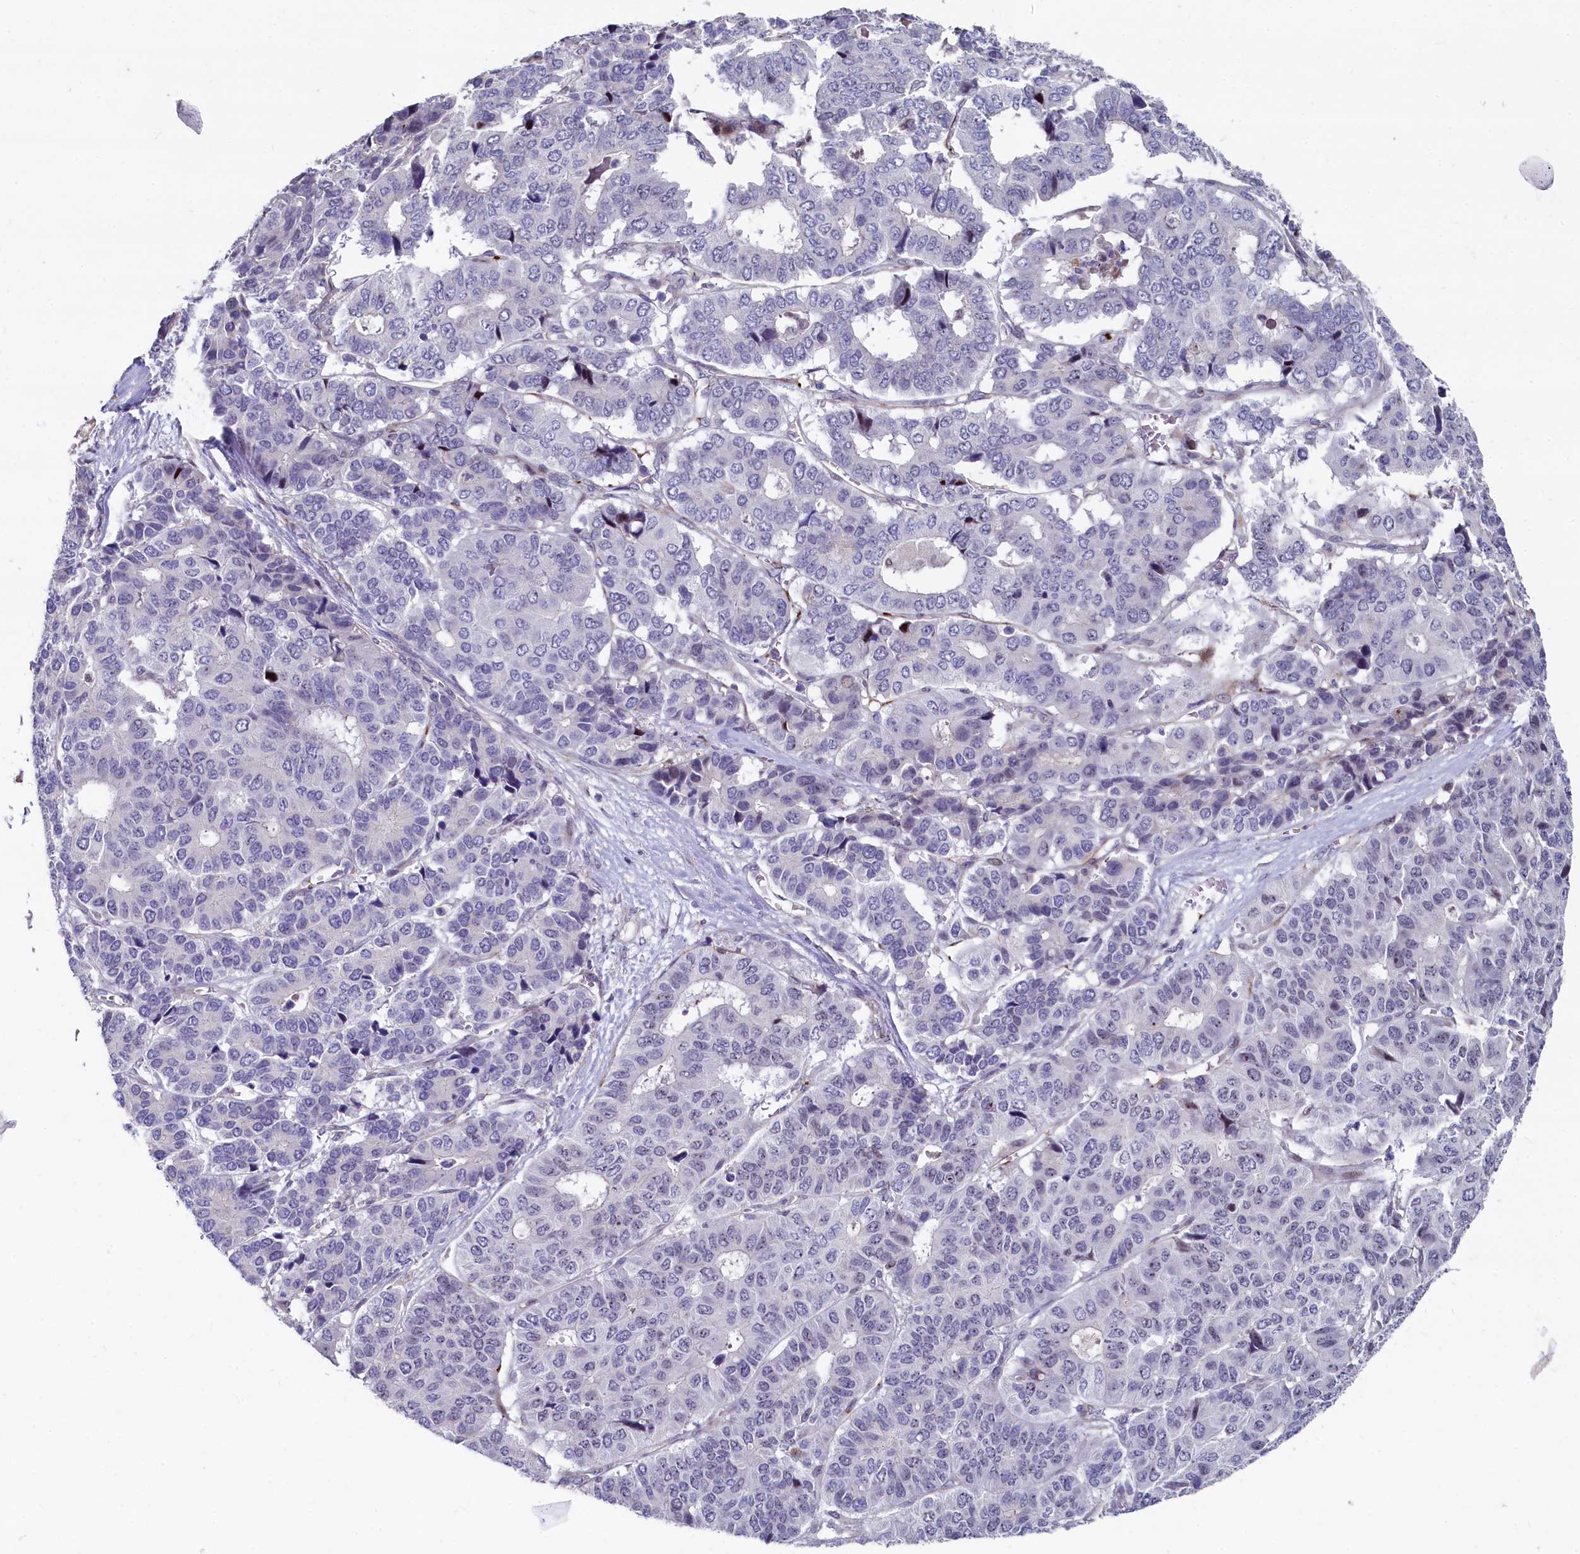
{"staining": {"intensity": "negative", "quantity": "none", "location": "none"}, "tissue": "pancreatic cancer", "cell_type": "Tumor cells", "image_type": "cancer", "snomed": [{"axis": "morphology", "description": "Adenocarcinoma, NOS"}, {"axis": "topography", "description": "Pancreas"}], "caption": "High power microscopy photomicrograph of an immunohistochemistry image of pancreatic cancer, revealing no significant expression in tumor cells.", "gene": "ASXL3", "patient": {"sex": "male", "age": 50}}